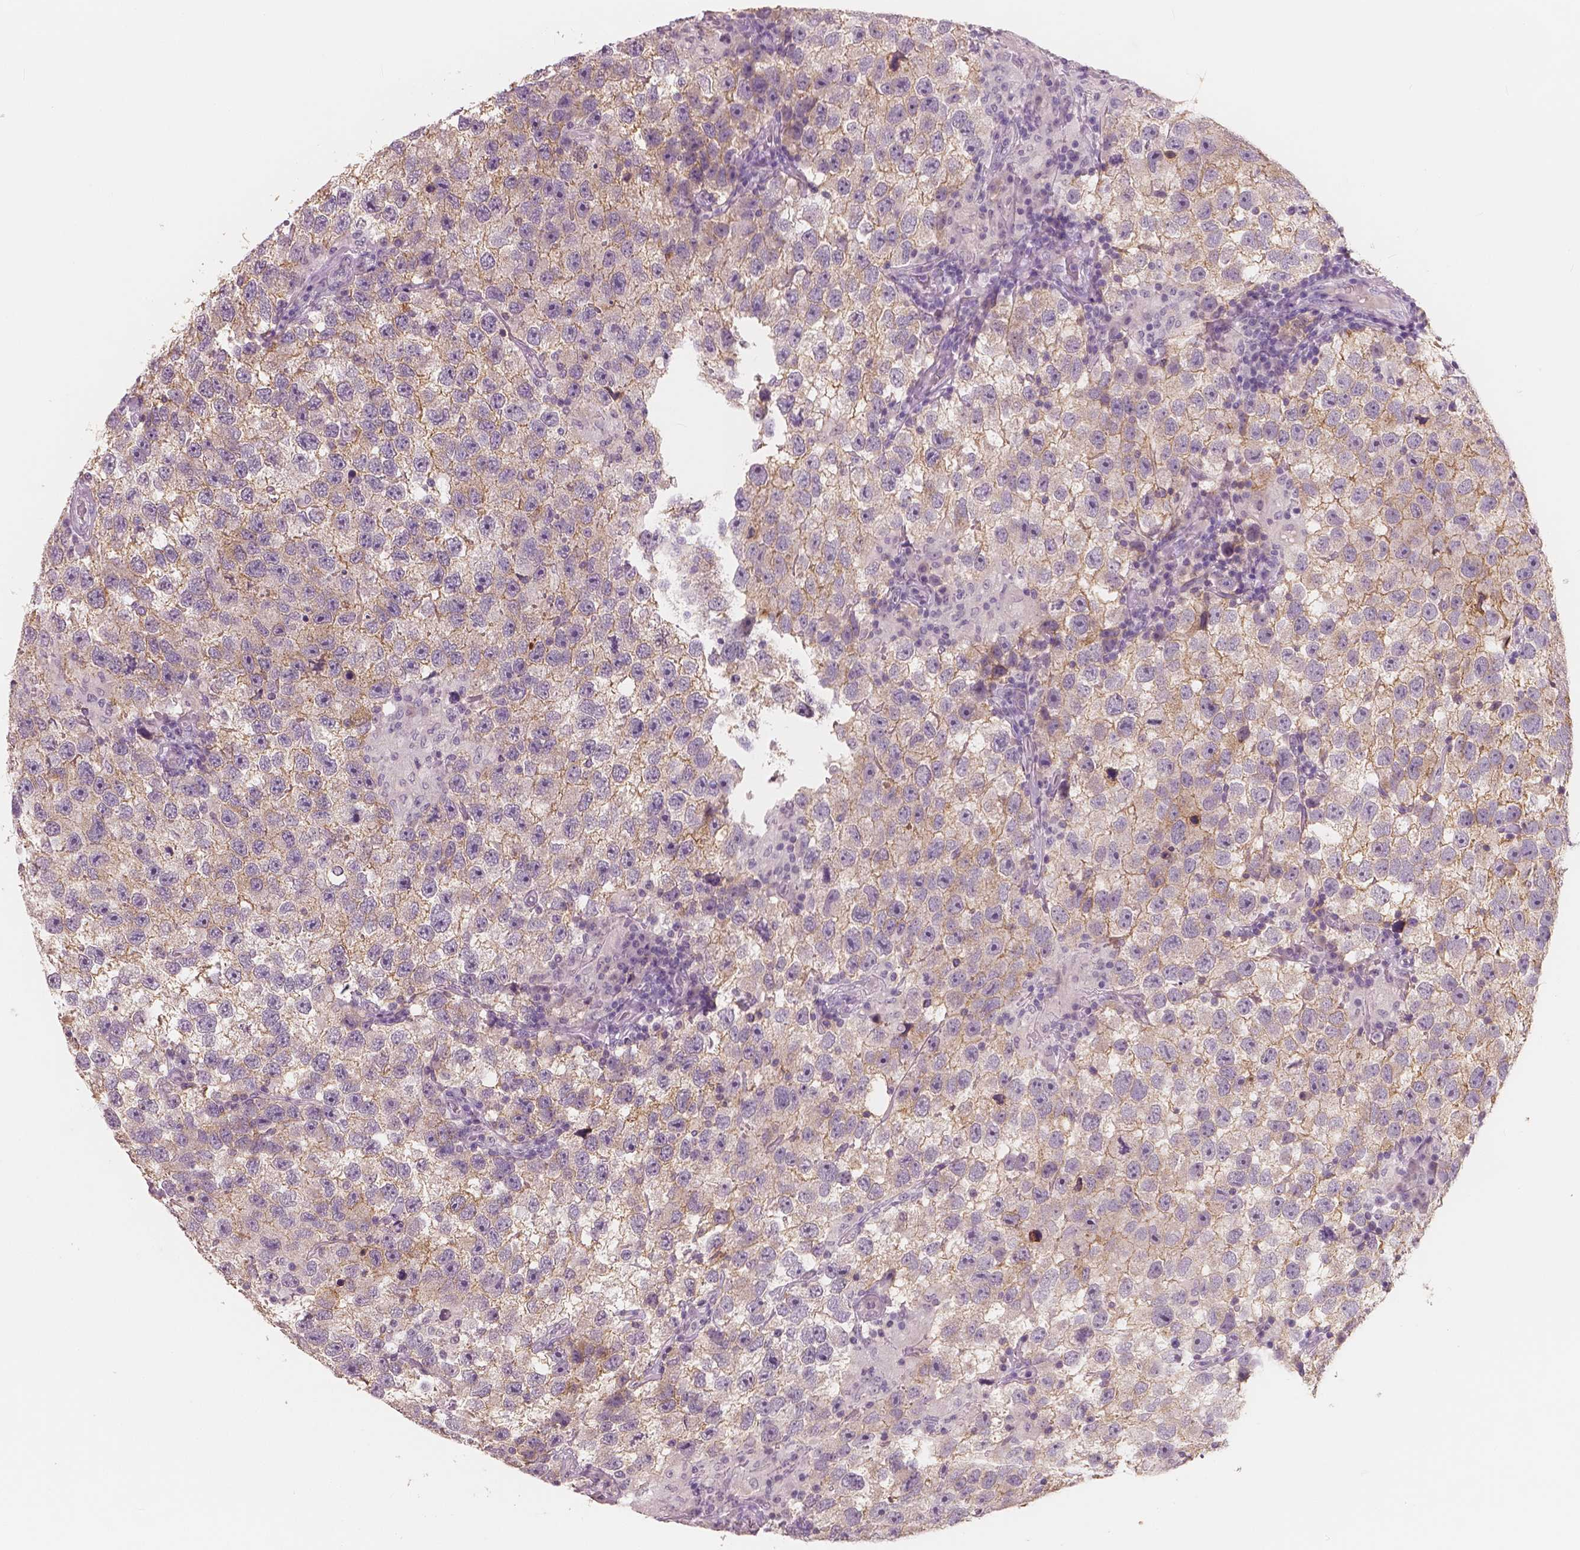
{"staining": {"intensity": "weak", "quantity": "25%-75%", "location": "cytoplasmic/membranous"}, "tissue": "testis cancer", "cell_type": "Tumor cells", "image_type": "cancer", "snomed": [{"axis": "morphology", "description": "Seminoma, NOS"}, {"axis": "topography", "description": "Testis"}], "caption": "IHC micrograph of human testis cancer (seminoma) stained for a protein (brown), which displays low levels of weak cytoplasmic/membranous staining in about 25%-75% of tumor cells.", "gene": "KIT", "patient": {"sex": "male", "age": 26}}